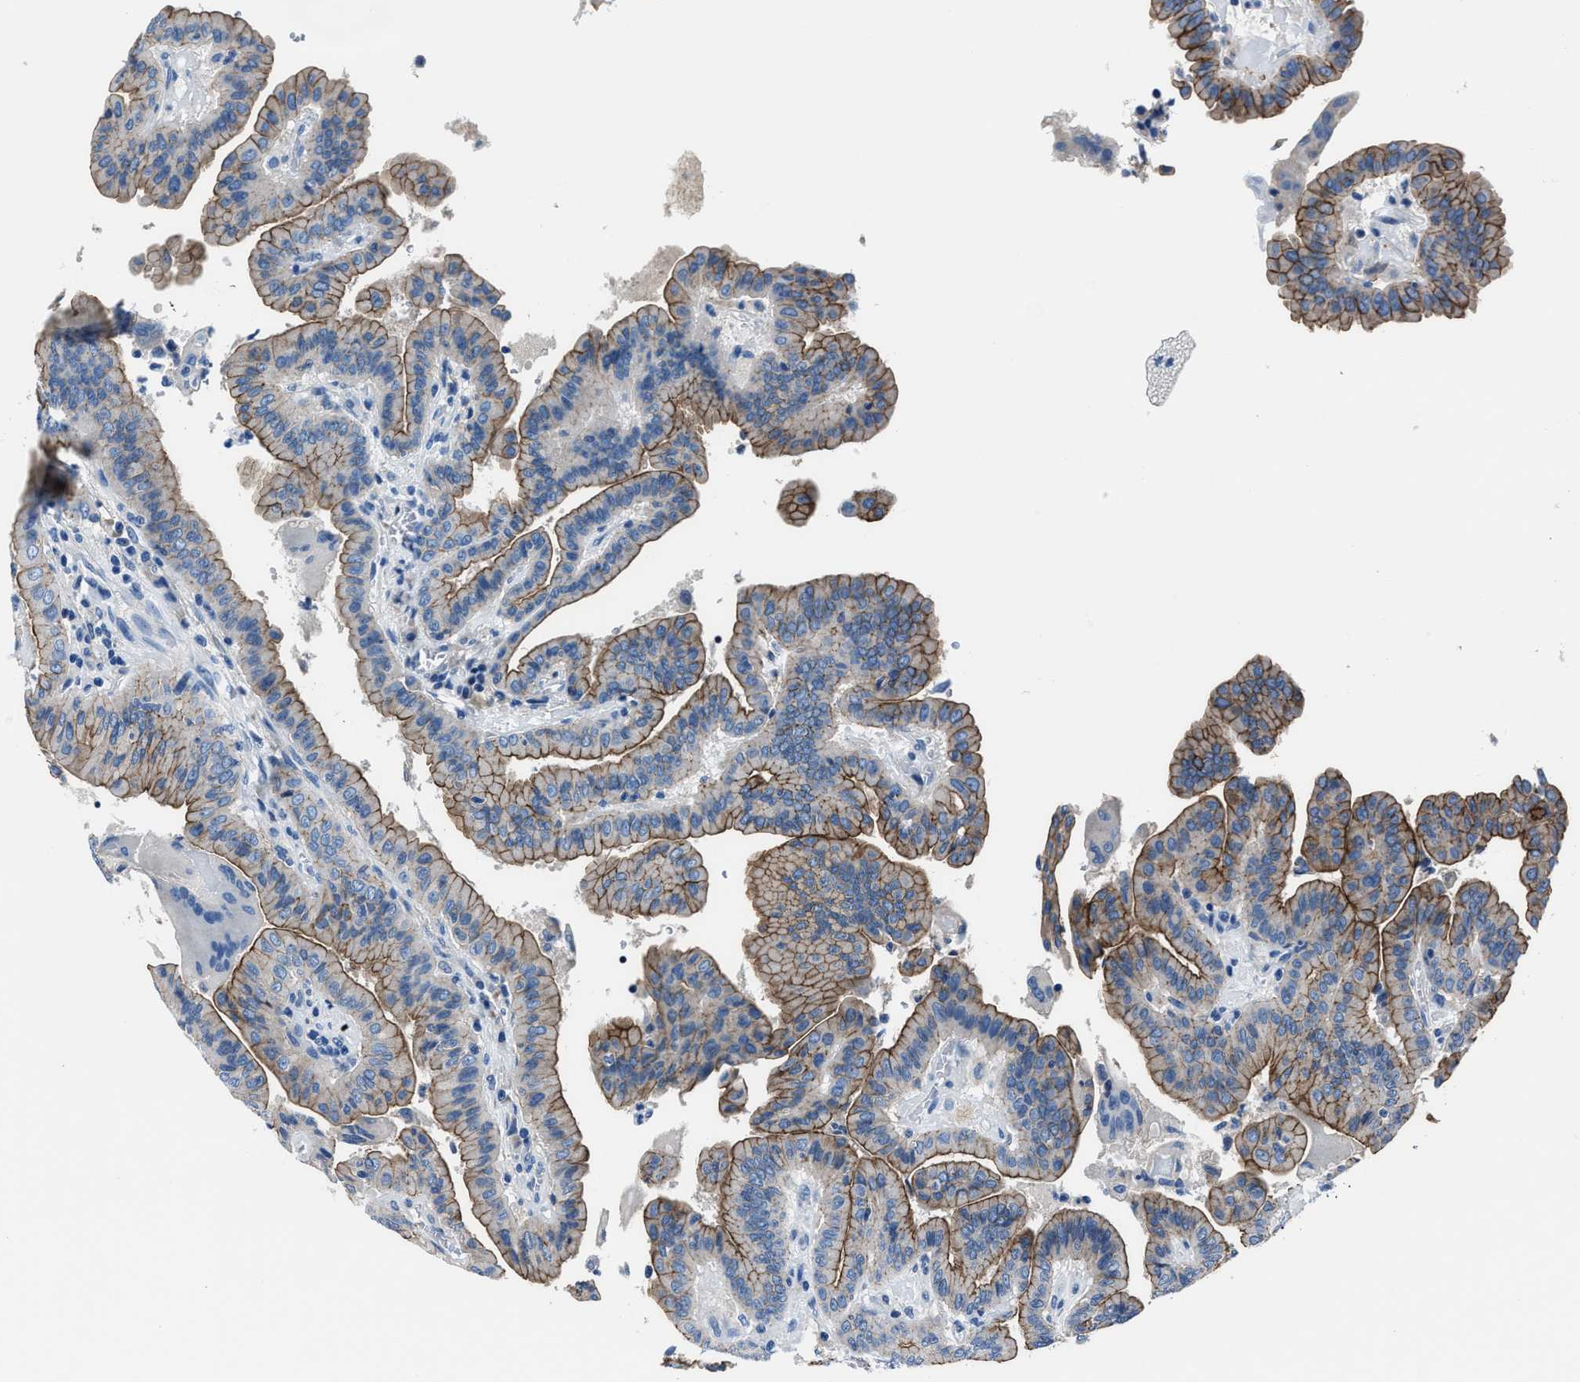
{"staining": {"intensity": "moderate", "quantity": ">75%", "location": "cytoplasmic/membranous"}, "tissue": "thyroid cancer", "cell_type": "Tumor cells", "image_type": "cancer", "snomed": [{"axis": "morphology", "description": "Papillary adenocarcinoma, NOS"}, {"axis": "topography", "description": "Thyroid gland"}], "caption": "High-power microscopy captured an immunohistochemistry histopathology image of thyroid cancer, revealing moderate cytoplasmic/membranous positivity in approximately >75% of tumor cells. (Brightfield microscopy of DAB IHC at high magnification).", "gene": "LMO7", "patient": {"sex": "male", "age": 33}}